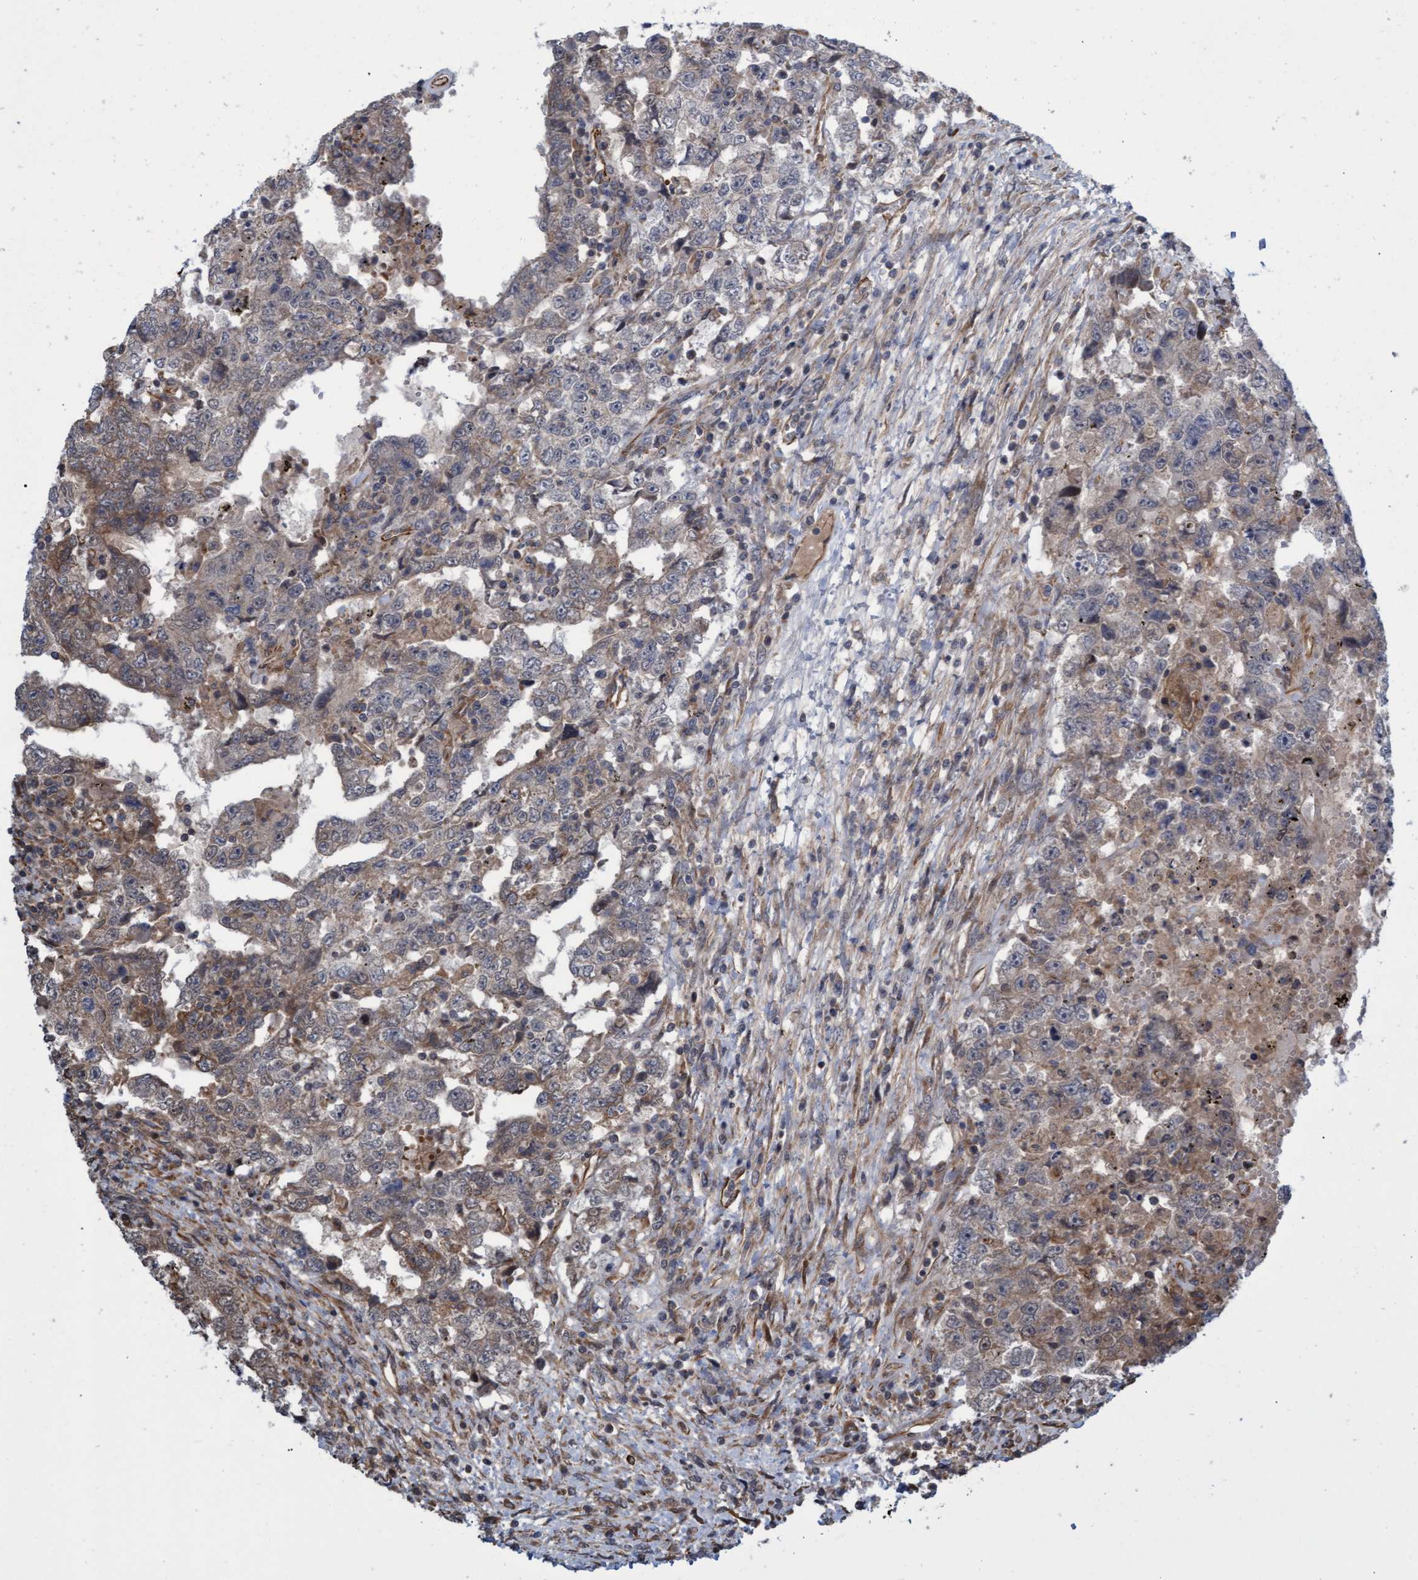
{"staining": {"intensity": "weak", "quantity": "<25%", "location": "cytoplasmic/membranous"}, "tissue": "testis cancer", "cell_type": "Tumor cells", "image_type": "cancer", "snomed": [{"axis": "morphology", "description": "Carcinoma, Embryonal, NOS"}, {"axis": "topography", "description": "Testis"}], "caption": "This micrograph is of testis cancer (embryonal carcinoma) stained with IHC to label a protein in brown with the nuclei are counter-stained blue. There is no staining in tumor cells. The staining is performed using DAB (3,3'-diaminobenzidine) brown chromogen with nuclei counter-stained in using hematoxylin.", "gene": "TNFRSF10B", "patient": {"sex": "male", "age": 26}}